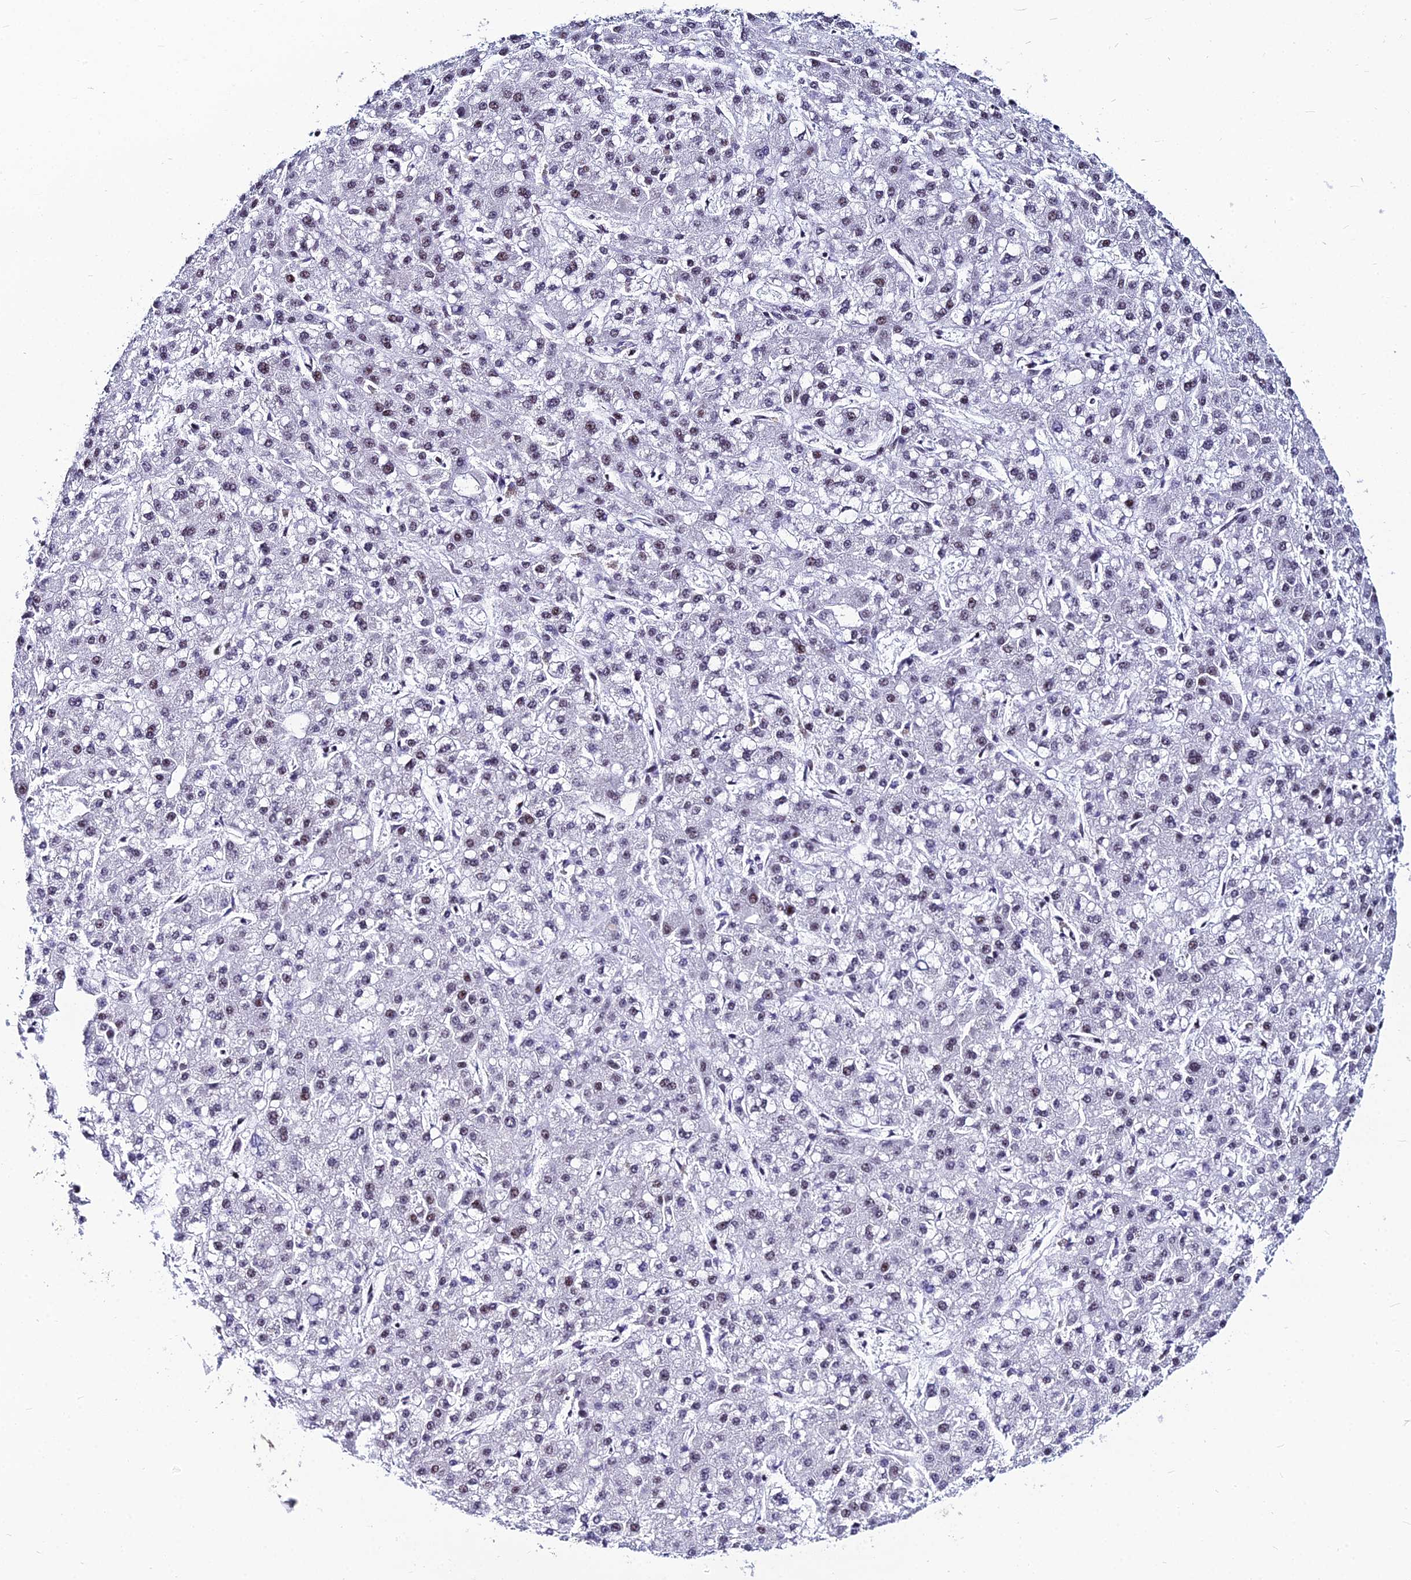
{"staining": {"intensity": "moderate", "quantity": "<25%", "location": "nuclear"}, "tissue": "liver cancer", "cell_type": "Tumor cells", "image_type": "cancer", "snomed": [{"axis": "morphology", "description": "Carcinoma, Hepatocellular, NOS"}, {"axis": "topography", "description": "Liver"}], "caption": "The photomicrograph displays immunohistochemical staining of hepatocellular carcinoma (liver). There is moderate nuclear staining is appreciated in about <25% of tumor cells.", "gene": "HNRNPH1", "patient": {"sex": "male", "age": 67}}